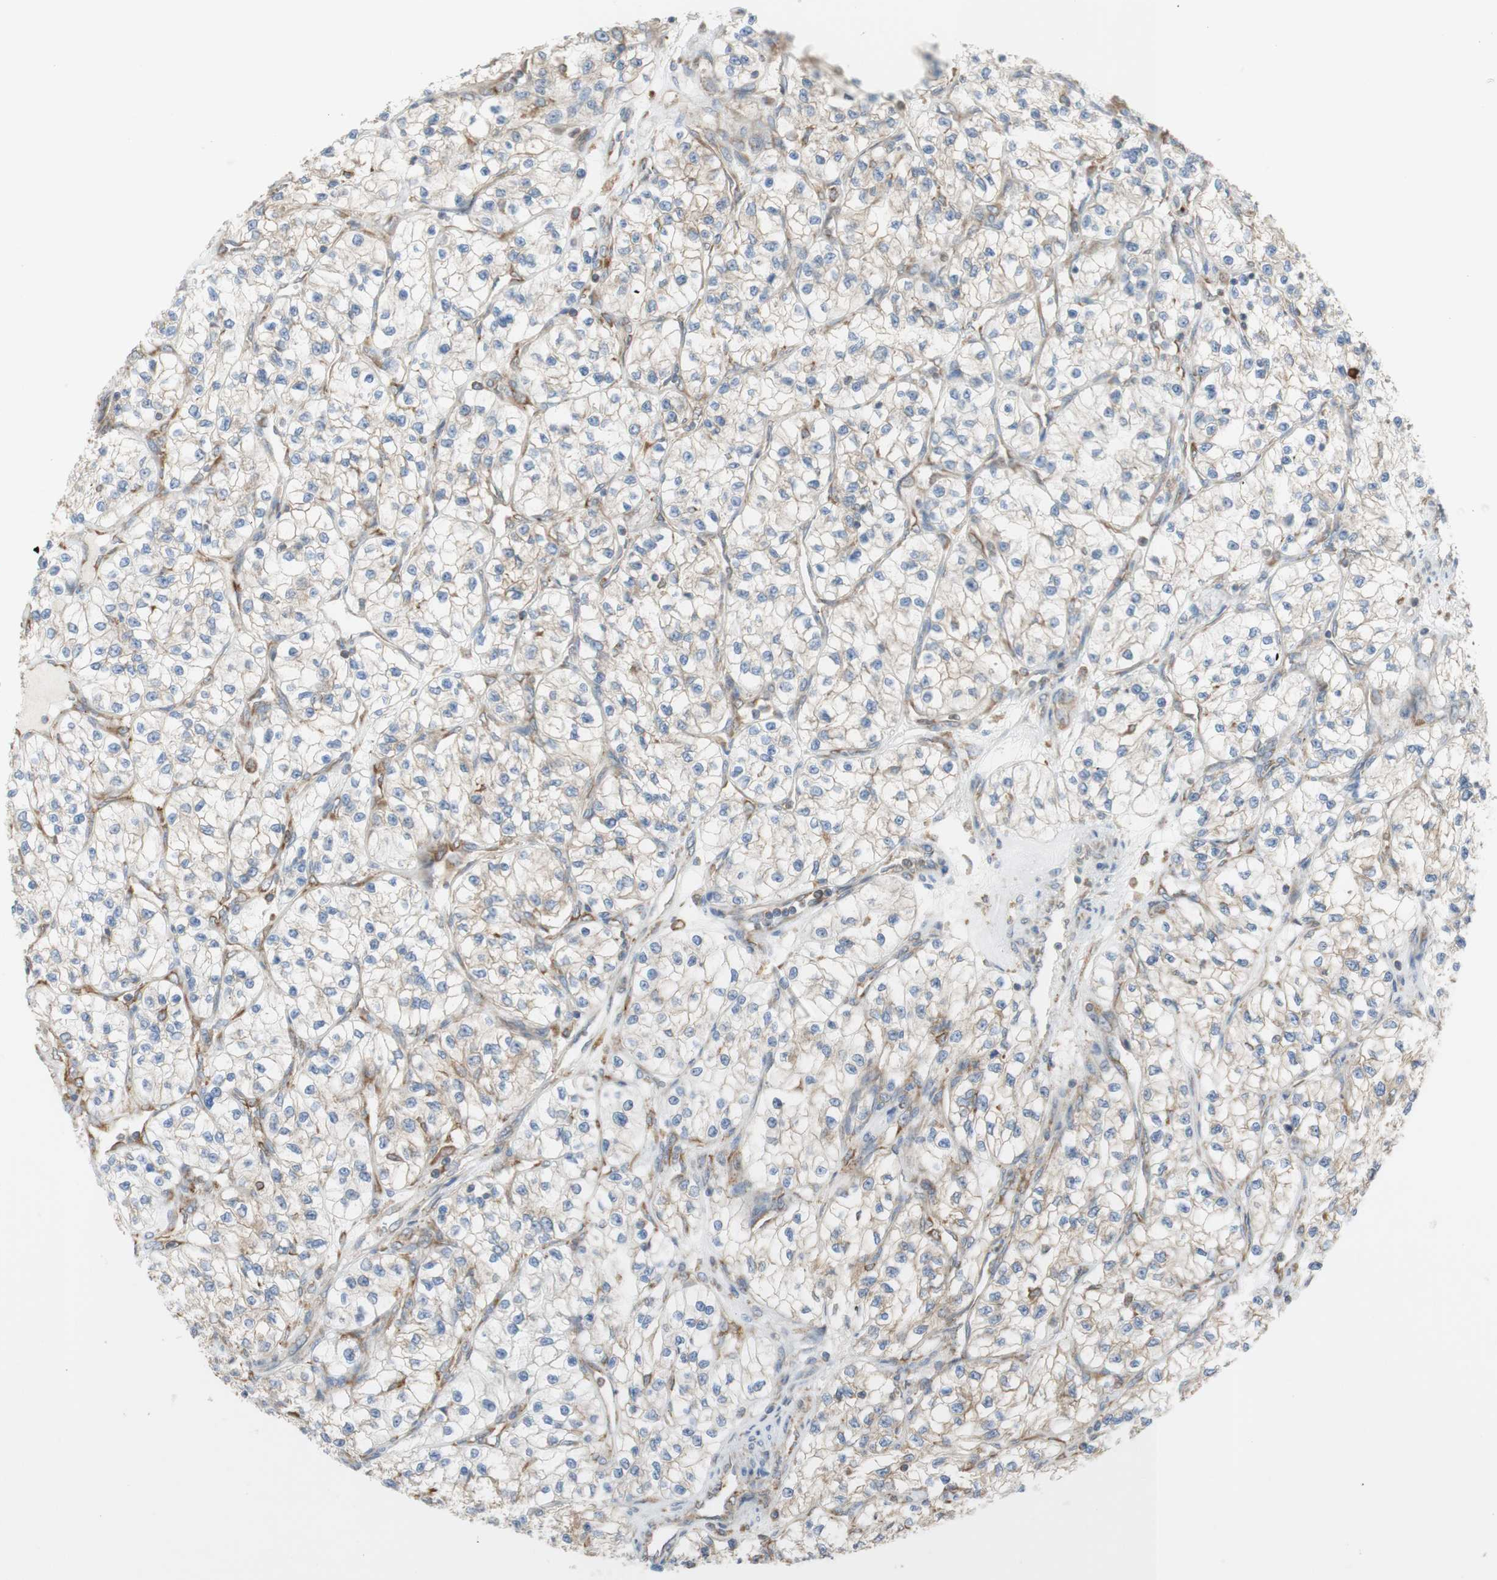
{"staining": {"intensity": "weak", "quantity": "25%-75%", "location": "cytoplasmic/membranous"}, "tissue": "renal cancer", "cell_type": "Tumor cells", "image_type": "cancer", "snomed": [{"axis": "morphology", "description": "Adenocarcinoma, NOS"}, {"axis": "topography", "description": "Kidney"}], "caption": "Protein expression analysis of human renal cancer (adenocarcinoma) reveals weak cytoplasmic/membranous expression in approximately 25%-75% of tumor cells.", "gene": "MANF", "patient": {"sex": "female", "age": 57}}